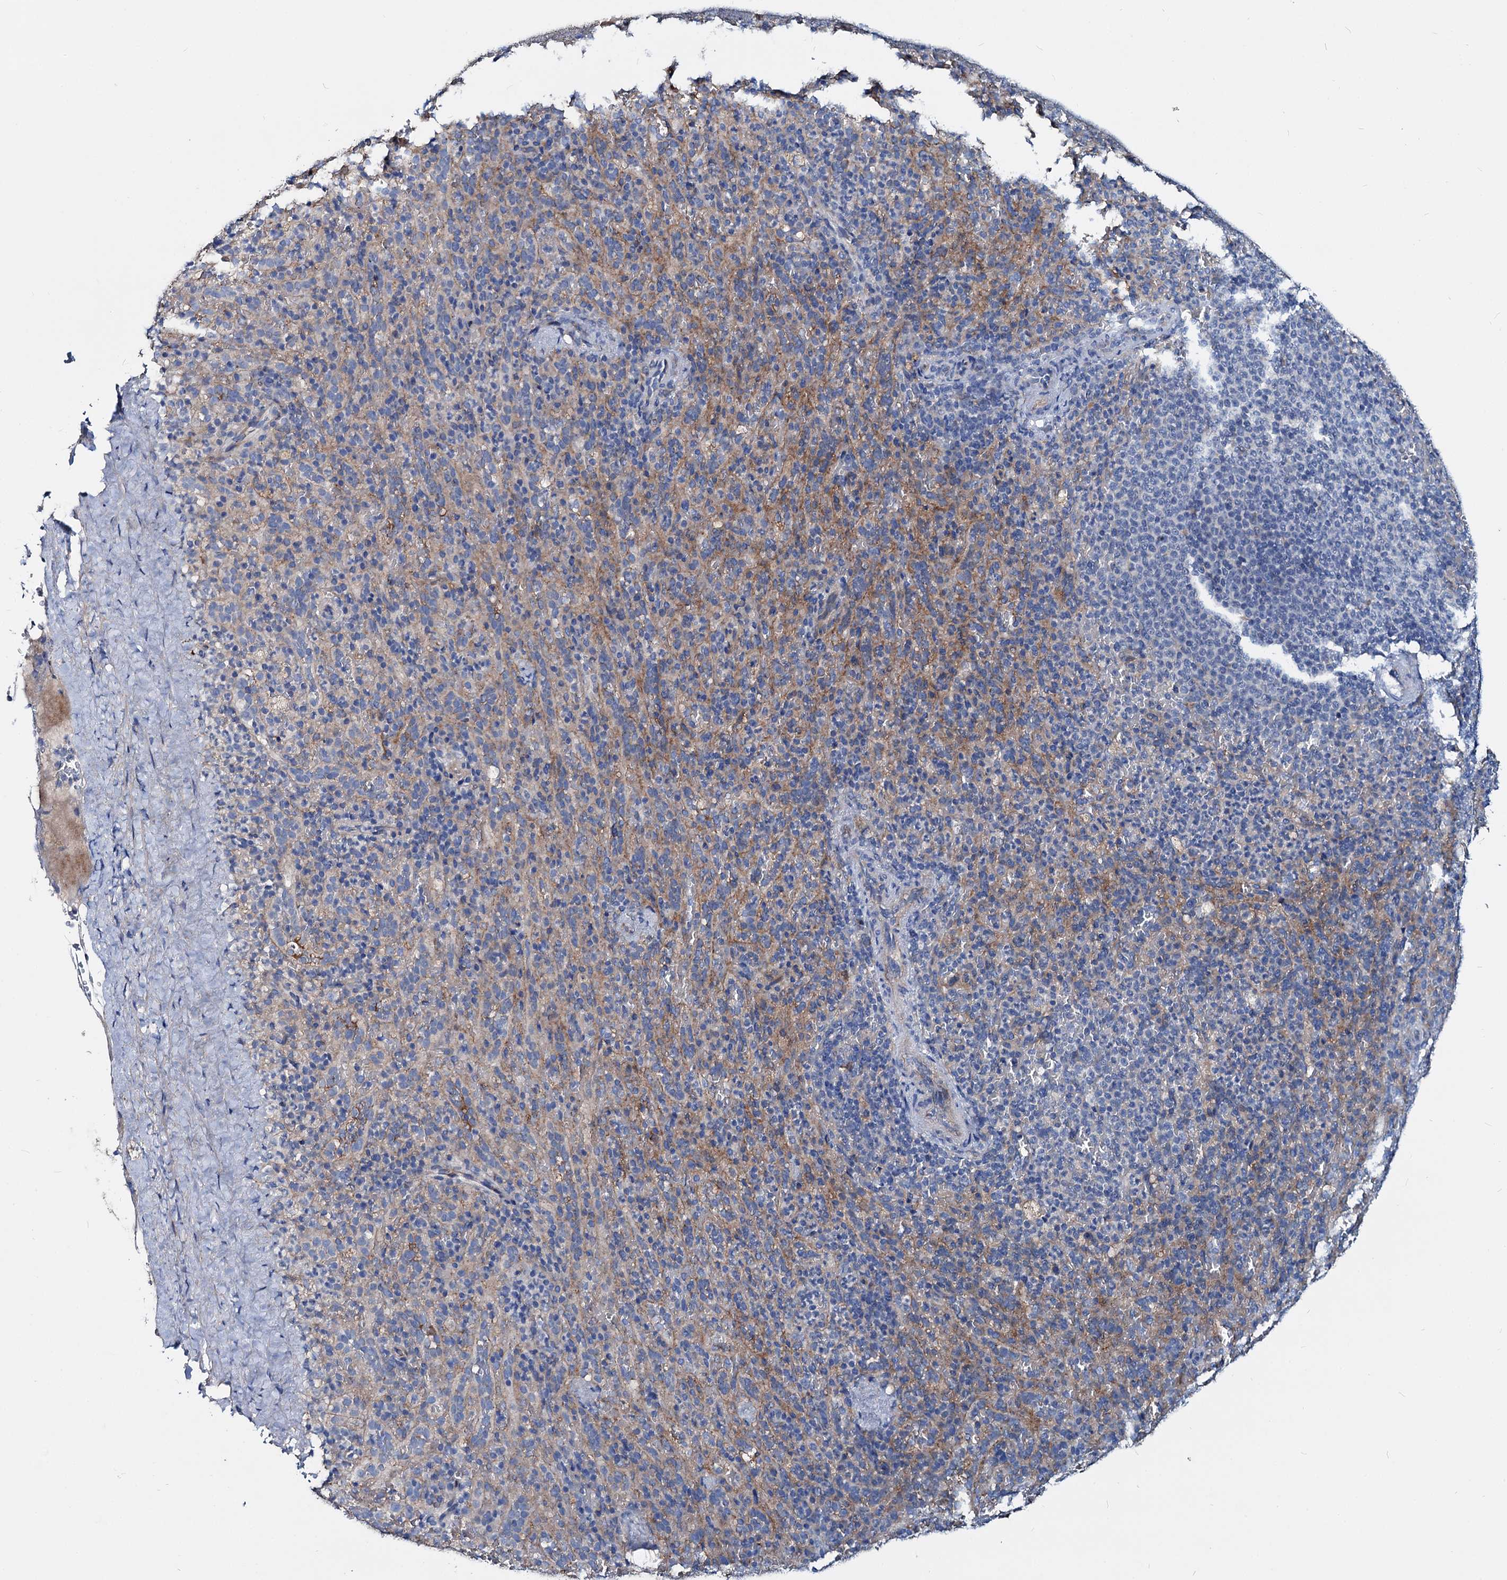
{"staining": {"intensity": "negative", "quantity": "none", "location": "none"}, "tissue": "spleen", "cell_type": "Cells in red pulp", "image_type": "normal", "snomed": [{"axis": "morphology", "description": "Normal tissue, NOS"}, {"axis": "topography", "description": "Spleen"}], "caption": "IHC micrograph of normal spleen: human spleen stained with DAB (3,3'-diaminobenzidine) reveals no significant protein expression in cells in red pulp.", "gene": "ACY3", "patient": {"sex": "female", "age": 21}}